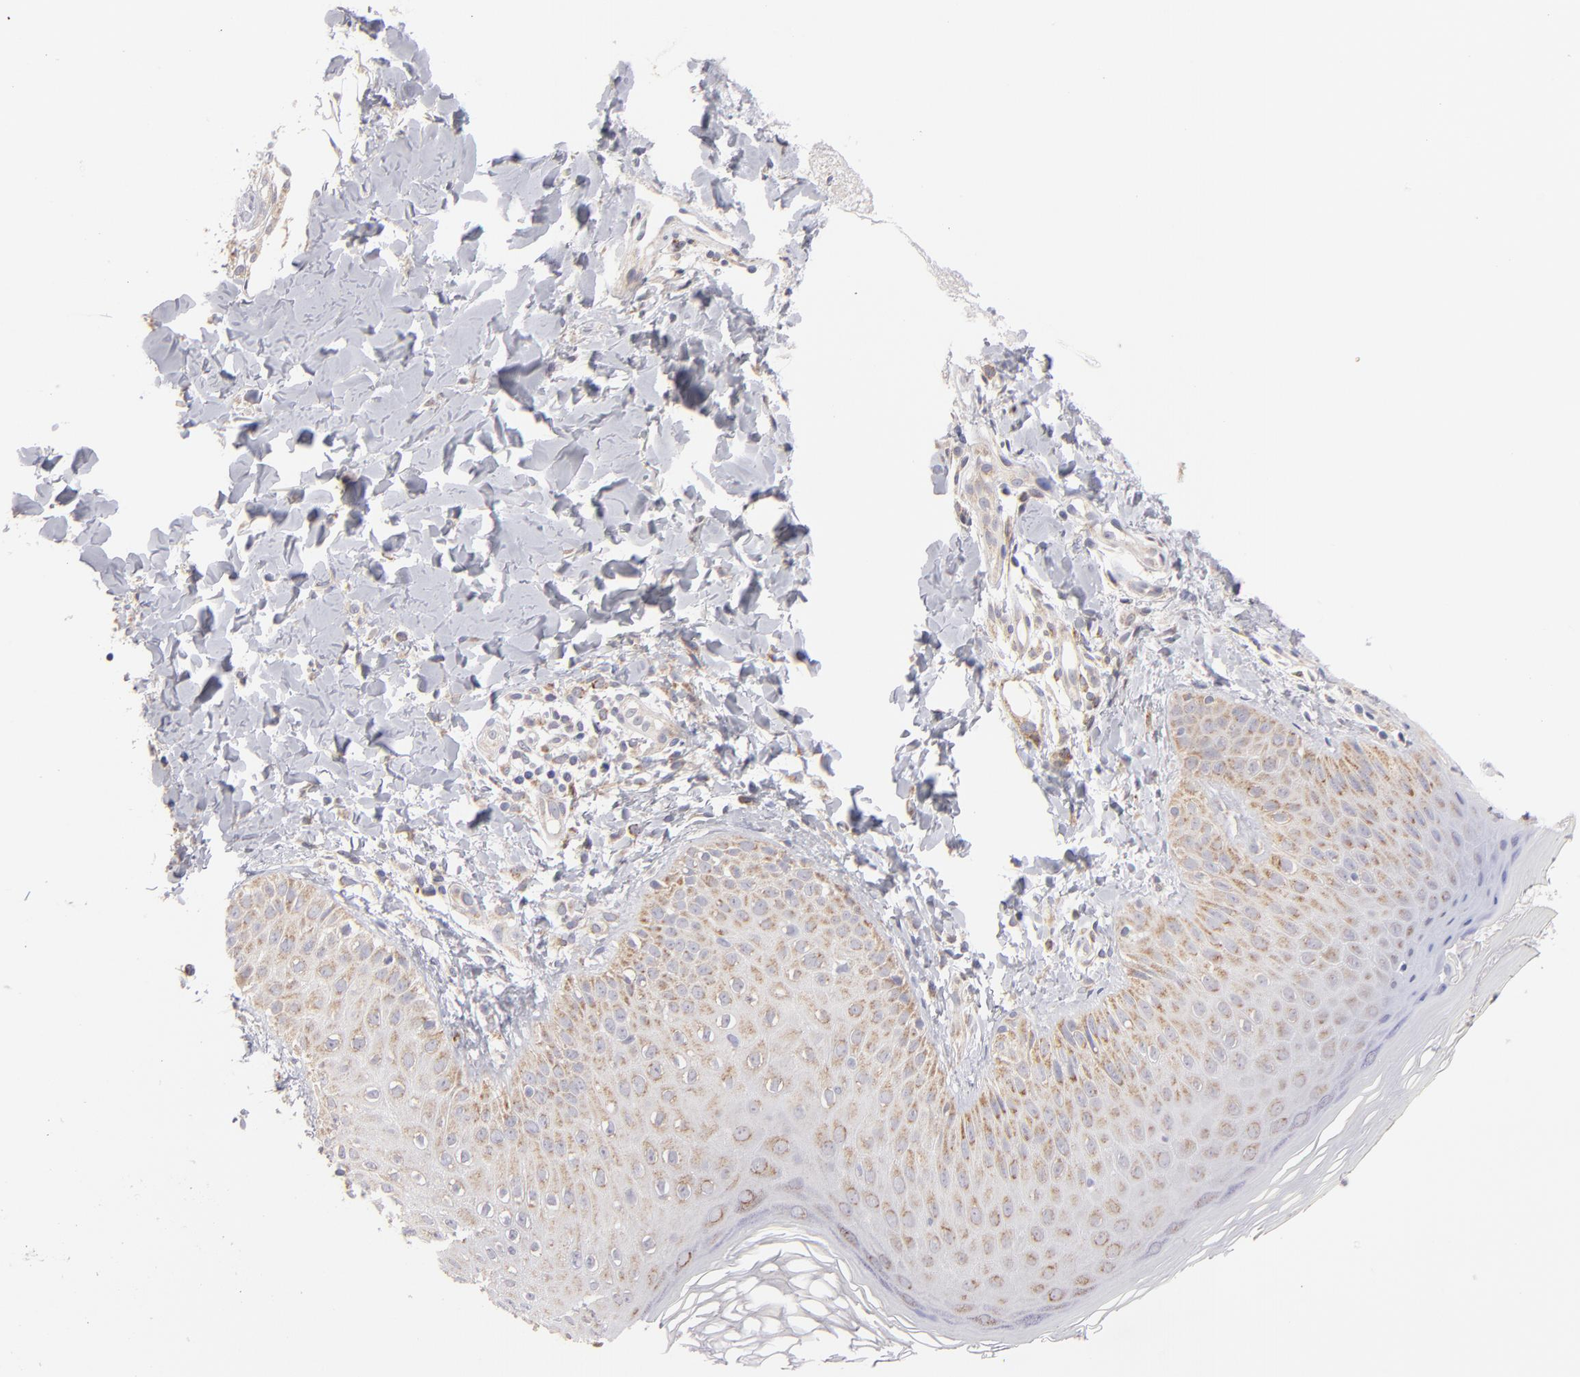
{"staining": {"intensity": "moderate", "quantity": "25%-75%", "location": "cytoplasmic/membranous"}, "tissue": "skin", "cell_type": "Epidermal cells", "image_type": "normal", "snomed": [{"axis": "morphology", "description": "Normal tissue, NOS"}, {"axis": "morphology", "description": "Inflammation, NOS"}, {"axis": "topography", "description": "Soft tissue"}, {"axis": "topography", "description": "Anal"}], "caption": "The micrograph reveals staining of benign skin, revealing moderate cytoplasmic/membranous protein positivity (brown color) within epidermal cells.", "gene": "HCCS", "patient": {"sex": "female", "age": 15}}